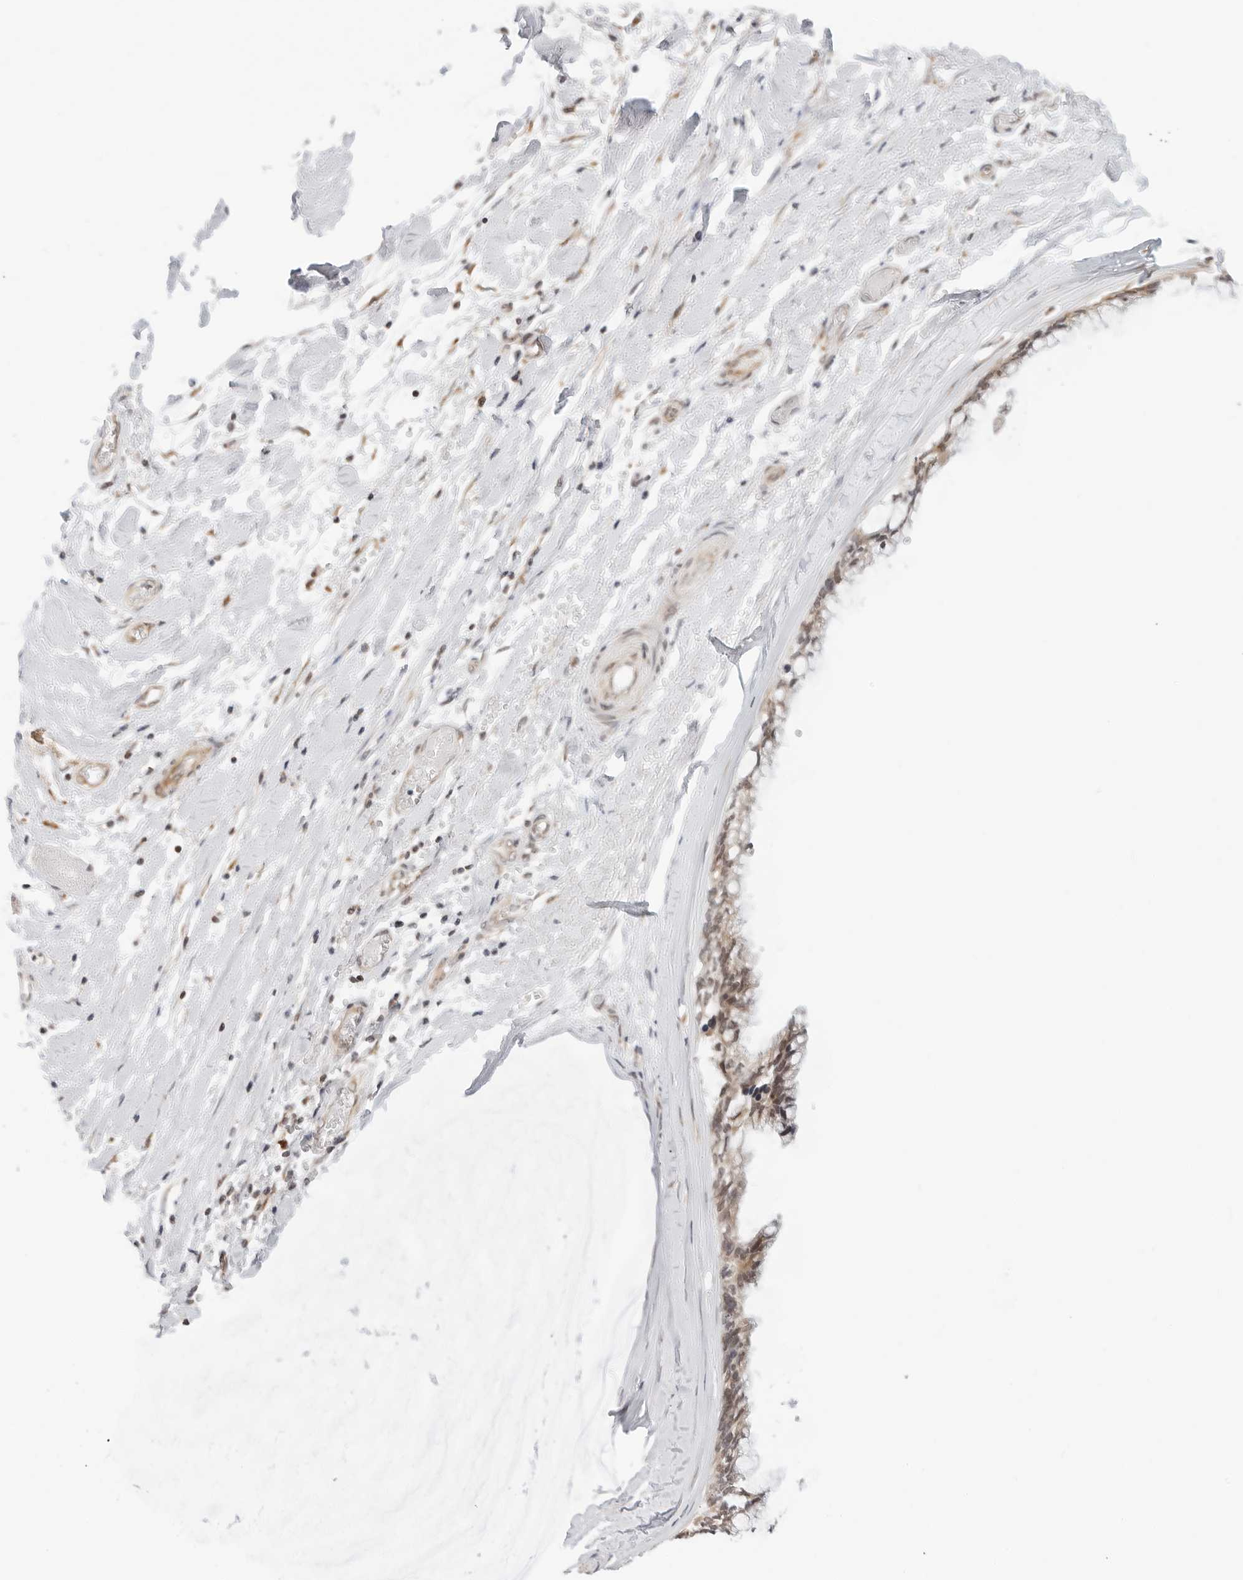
{"staining": {"intensity": "moderate", "quantity": ">75%", "location": "cytoplasmic/membranous,nuclear"}, "tissue": "ovarian cancer", "cell_type": "Tumor cells", "image_type": "cancer", "snomed": [{"axis": "morphology", "description": "Cystadenocarcinoma, mucinous, NOS"}, {"axis": "topography", "description": "Ovary"}], "caption": "DAB immunohistochemical staining of ovarian cancer demonstrates moderate cytoplasmic/membranous and nuclear protein expression in about >75% of tumor cells. Ihc stains the protein of interest in brown and the nuclei are stained blue.", "gene": "POLR3GL", "patient": {"sex": "female", "age": 39}}